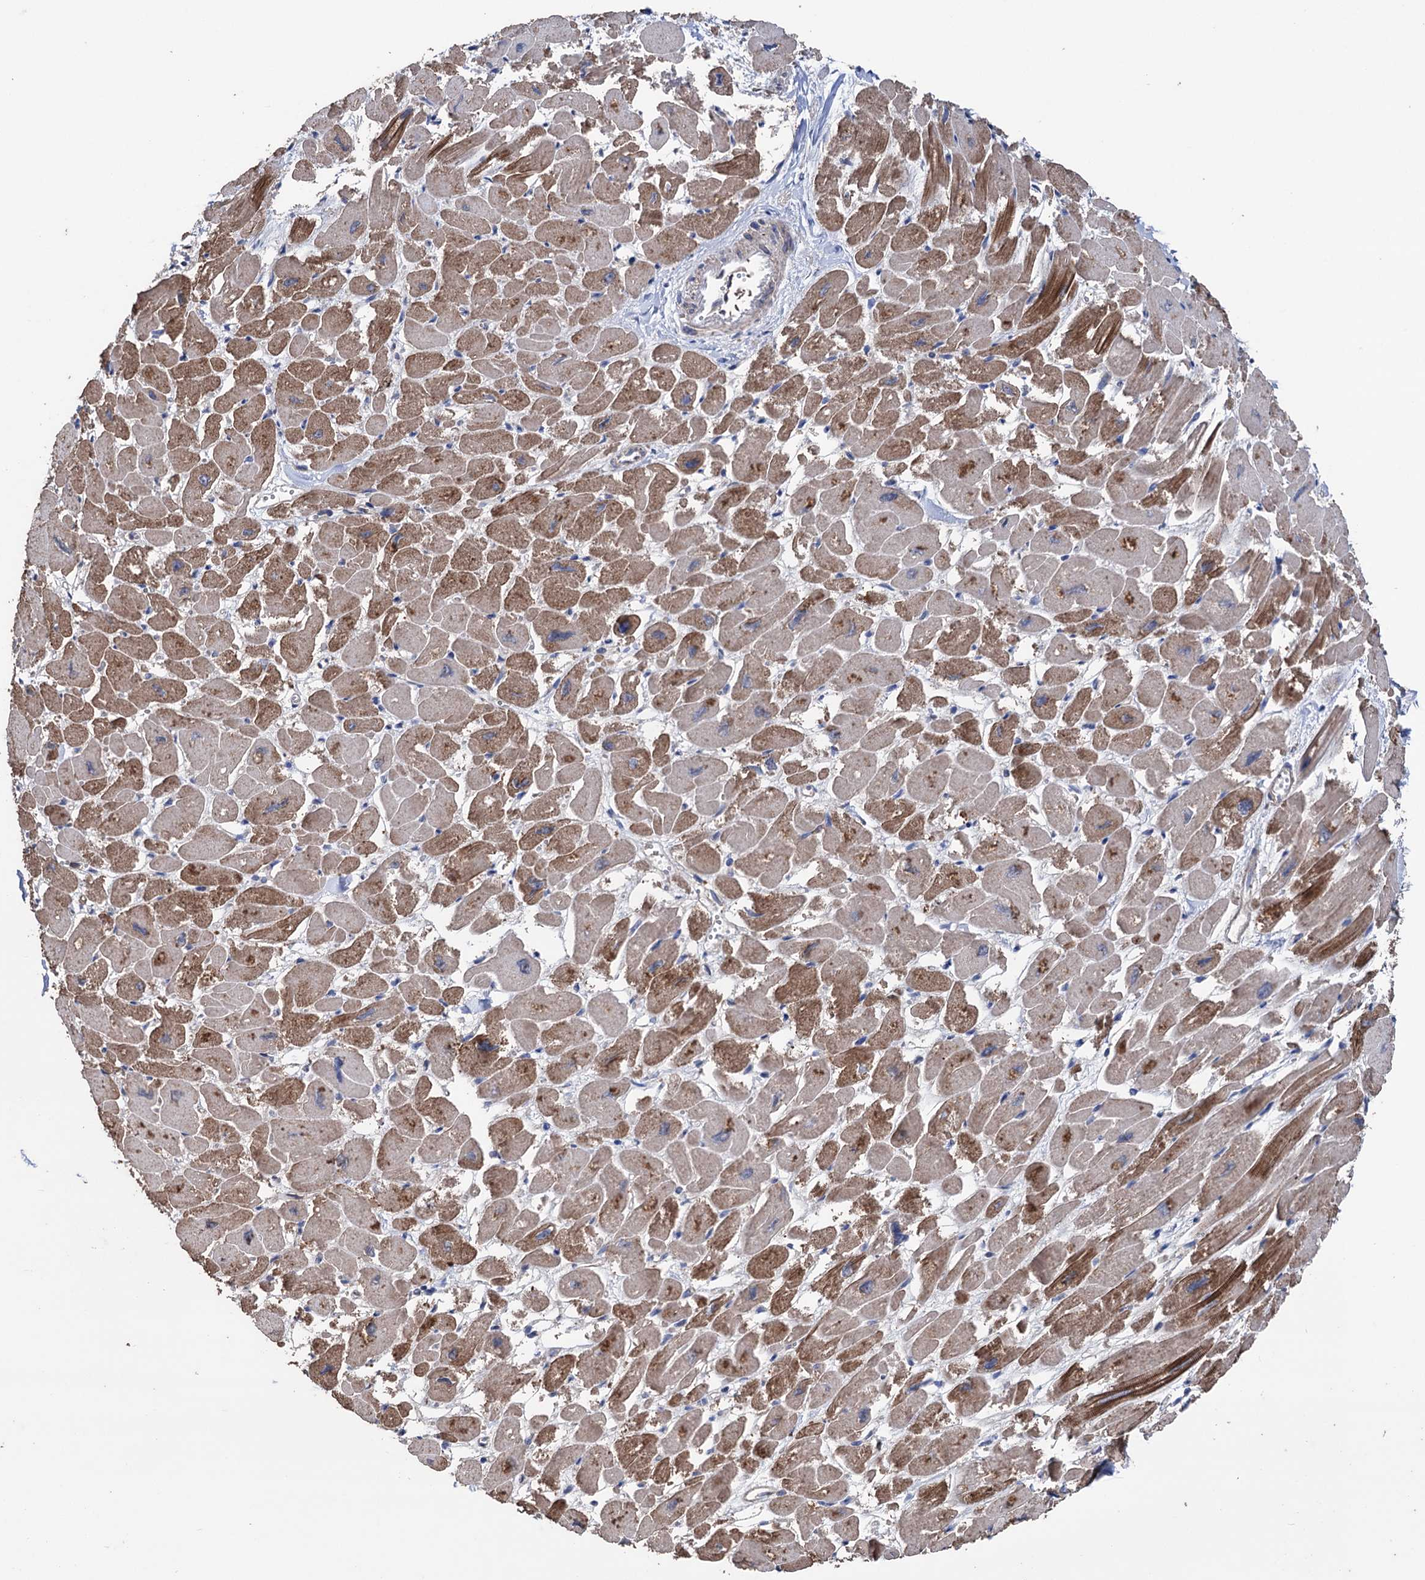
{"staining": {"intensity": "moderate", "quantity": "25%-75%", "location": "cytoplasmic/membranous"}, "tissue": "heart muscle", "cell_type": "Cardiomyocytes", "image_type": "normal", "snomed": [{"axis": "morphology", "description": "Normal tissue, NOS"}, {"axis": "topography", "description": "Heart"}], "caption": "A histopathology image of heart muscle stained for a protein displays moderate cytoplasmic/membranous brown staining in cardiomyocytes. (Stains: DAB (3,3'-diaminobenzidine) in brown, nuclei in blue, Microscopy: brightfield microscopy at high magnification).", "gene": "STING1", "patient": {"sex": "male", "age": 54}}